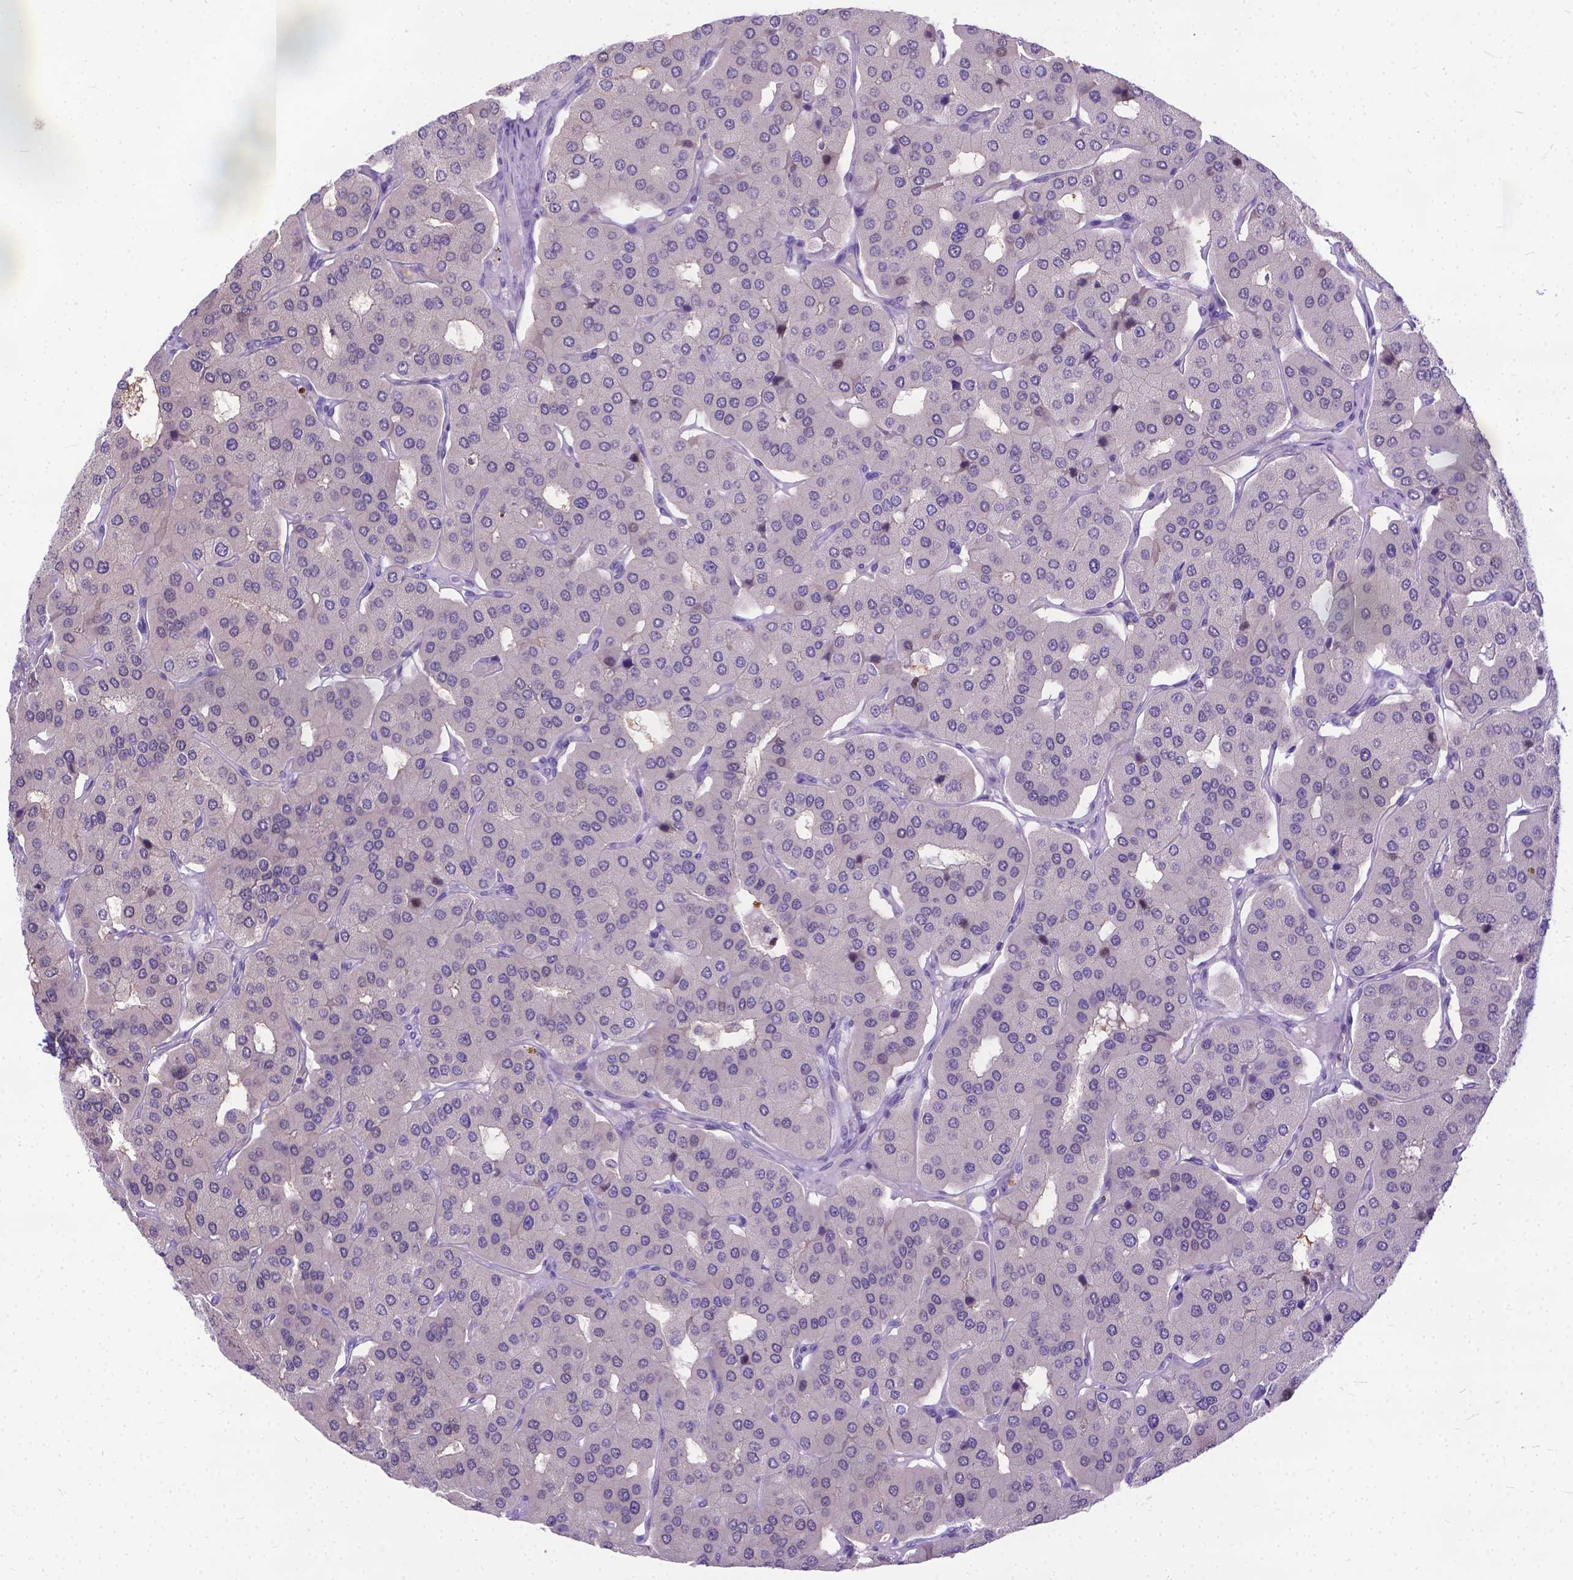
{"staining": {"intensity": "negative", "quantity": "none", "location": "none"}, "tissue": "parathyroid gland", "cell_type": "Glandular cells", "image_type": "normal", "snomed": [{"axis": "morphology", "description": "Normal tissue, NOS"}, {"axis": "morphology", "description": "Adenoma, NOS"}, {"axis": "topography", "description": "Parathyroid gland"}], "caption": "Immunohistochemistry (IHC) image of benign parathyroid gland: parathyroid gland stained with DAB exhibits no significant protein positivity in glandular cells.", "gene": "TTLL6", "patient": {"sex": "female", "age": 86}}